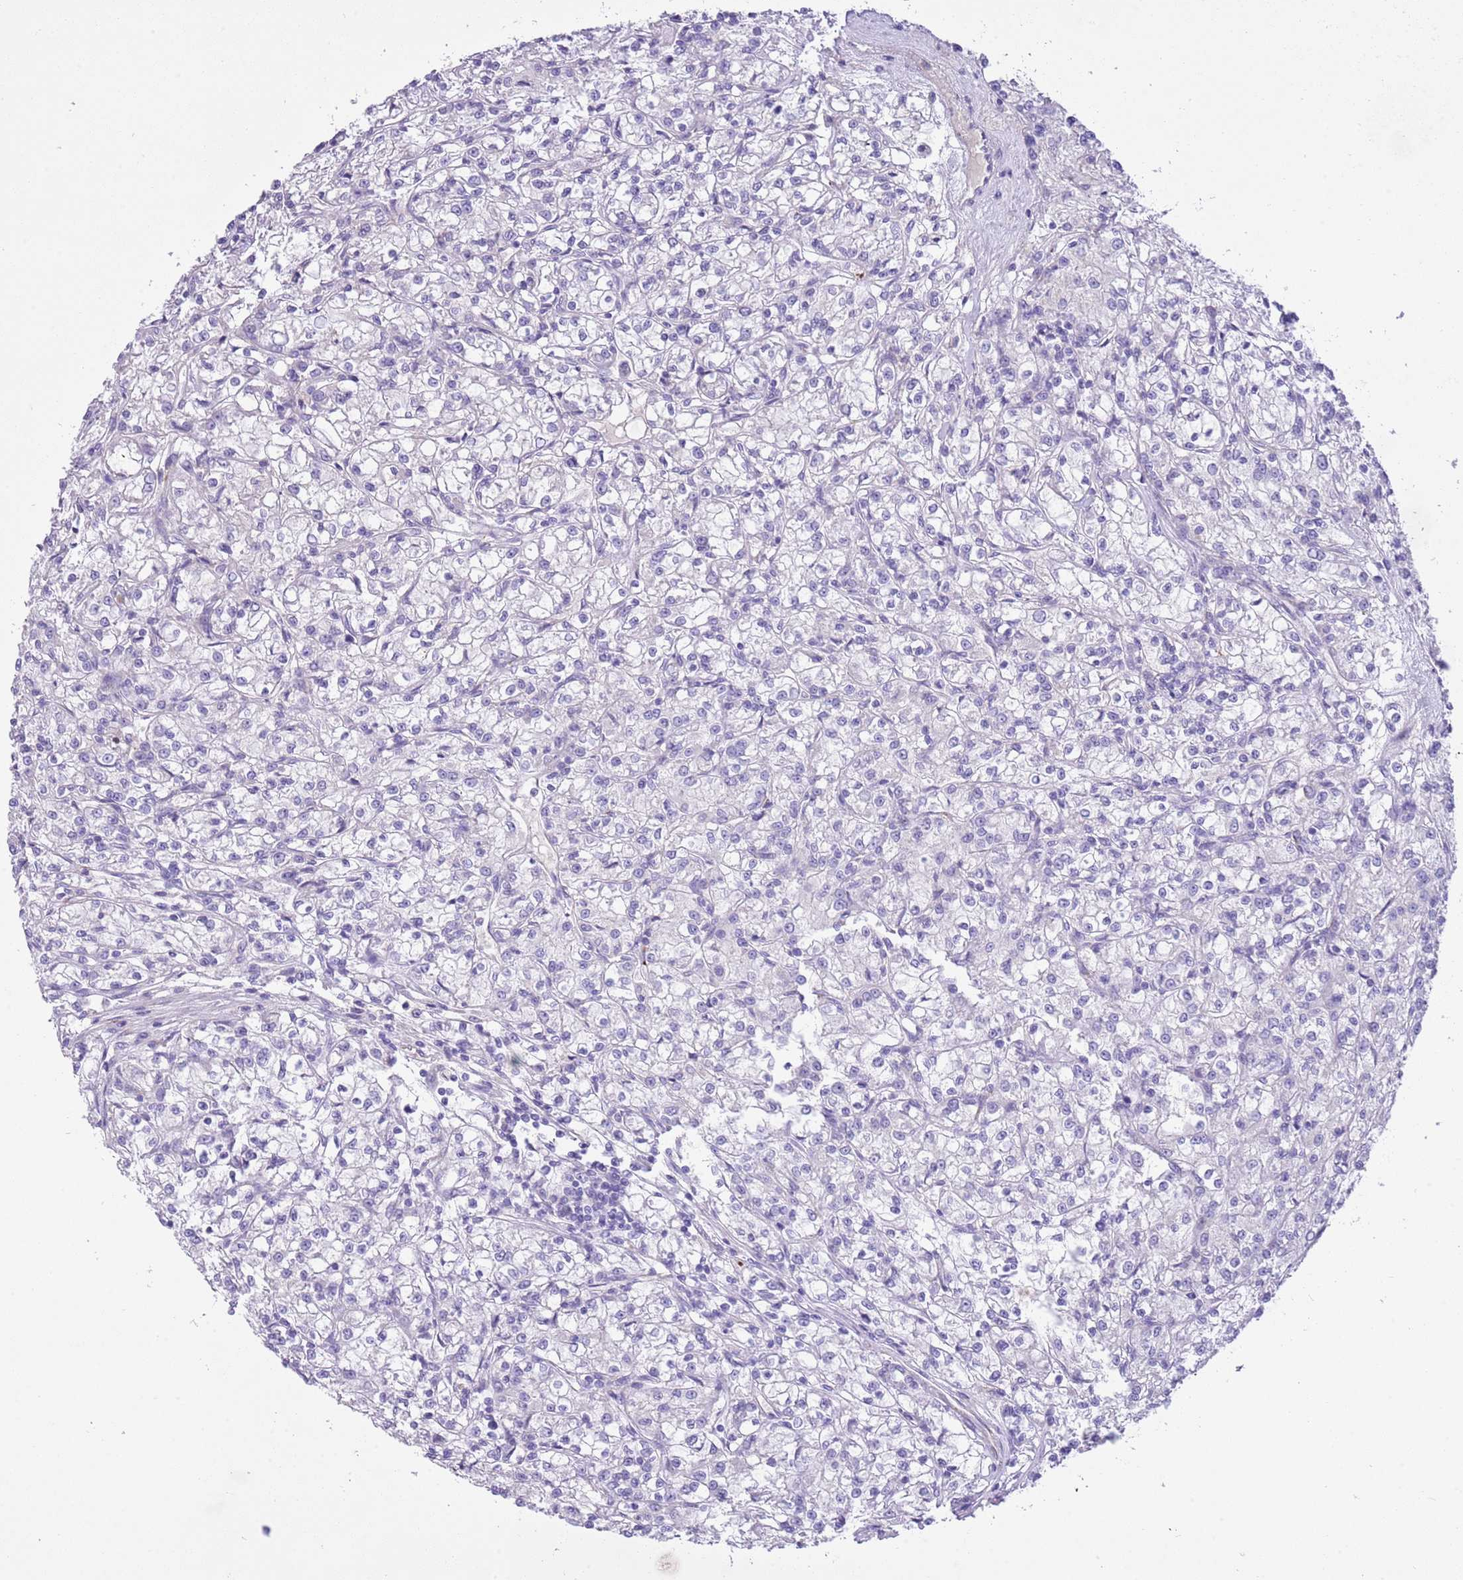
{"staining": {"intensity": "negative", "quantity": "none", "location": "none"}, "tissue": "renal cancer", "cell_type": "Tumor cells", "image_type": "cancer", "snomed": [{"axis": "morphology", "description": "Adenocarcinoma, NOS"}, {"axis": "topography", "description": "Kidney"}], "caption": "Immunohistochemical staining of human adenocarcinoma (renal) shows no significant staining in tumor cells.", "gene": "CLEC2A", "patient": {"sex": "female", "age": 59}}